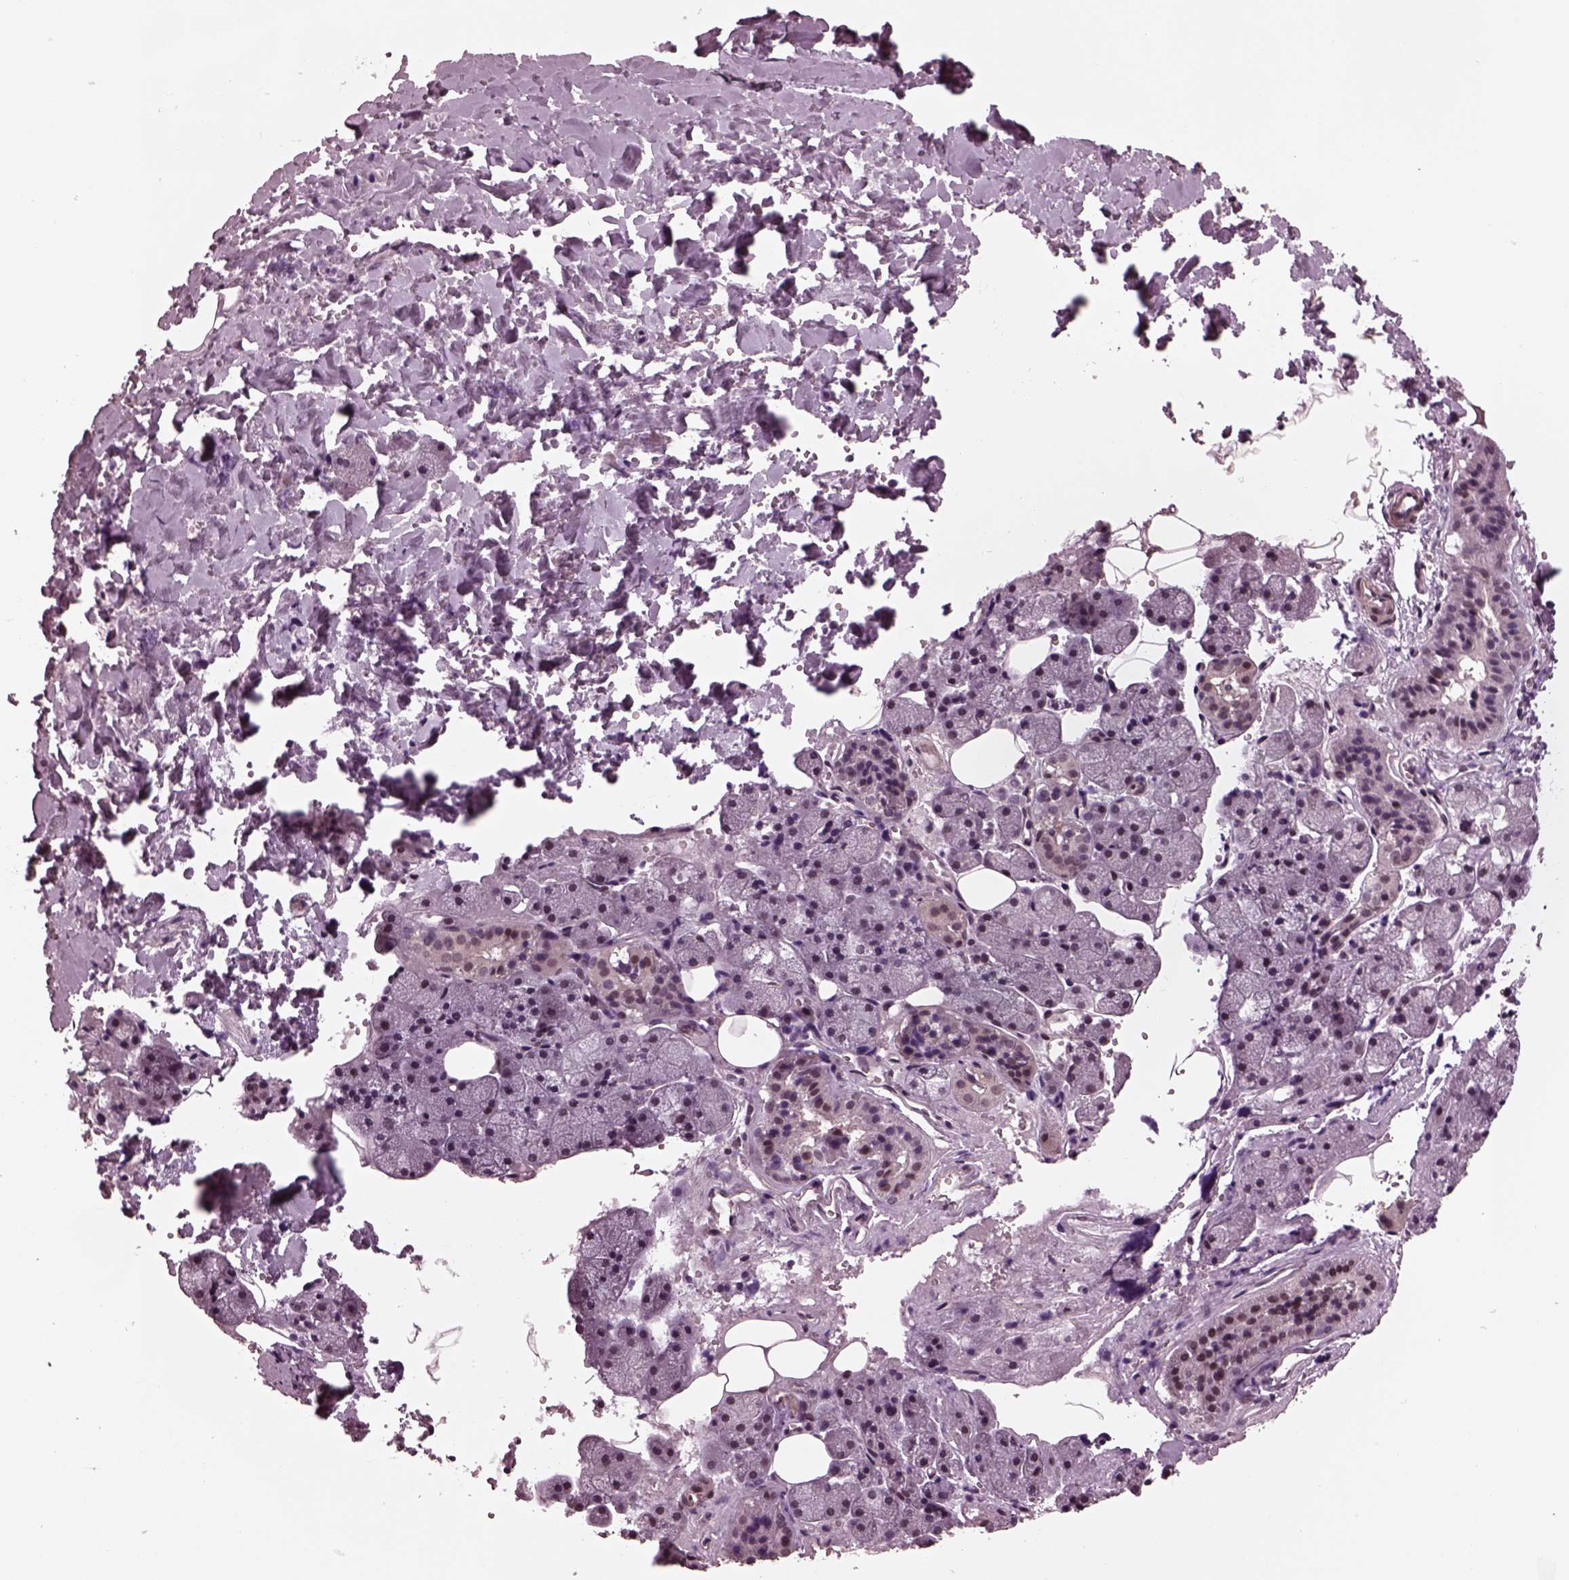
{"staining": {"intensity": "weak", "quantity": "<25%", "location": "nuclear"}, "tissue": "salivary gland", "cell_type": "Glandular cells", "image_type": "normal", "snomed": [{"axis": "morphology", "description": "Normal tissue, NOS"}, {"axis": "topography", "description": "Salivary gland"}], "caption": "The immunohistochemistry histopathology image has no significant staining in glandular cells of salivary gland.", "gene": "NAP1L5", "patient": {"sex": "male", "age": 38}}